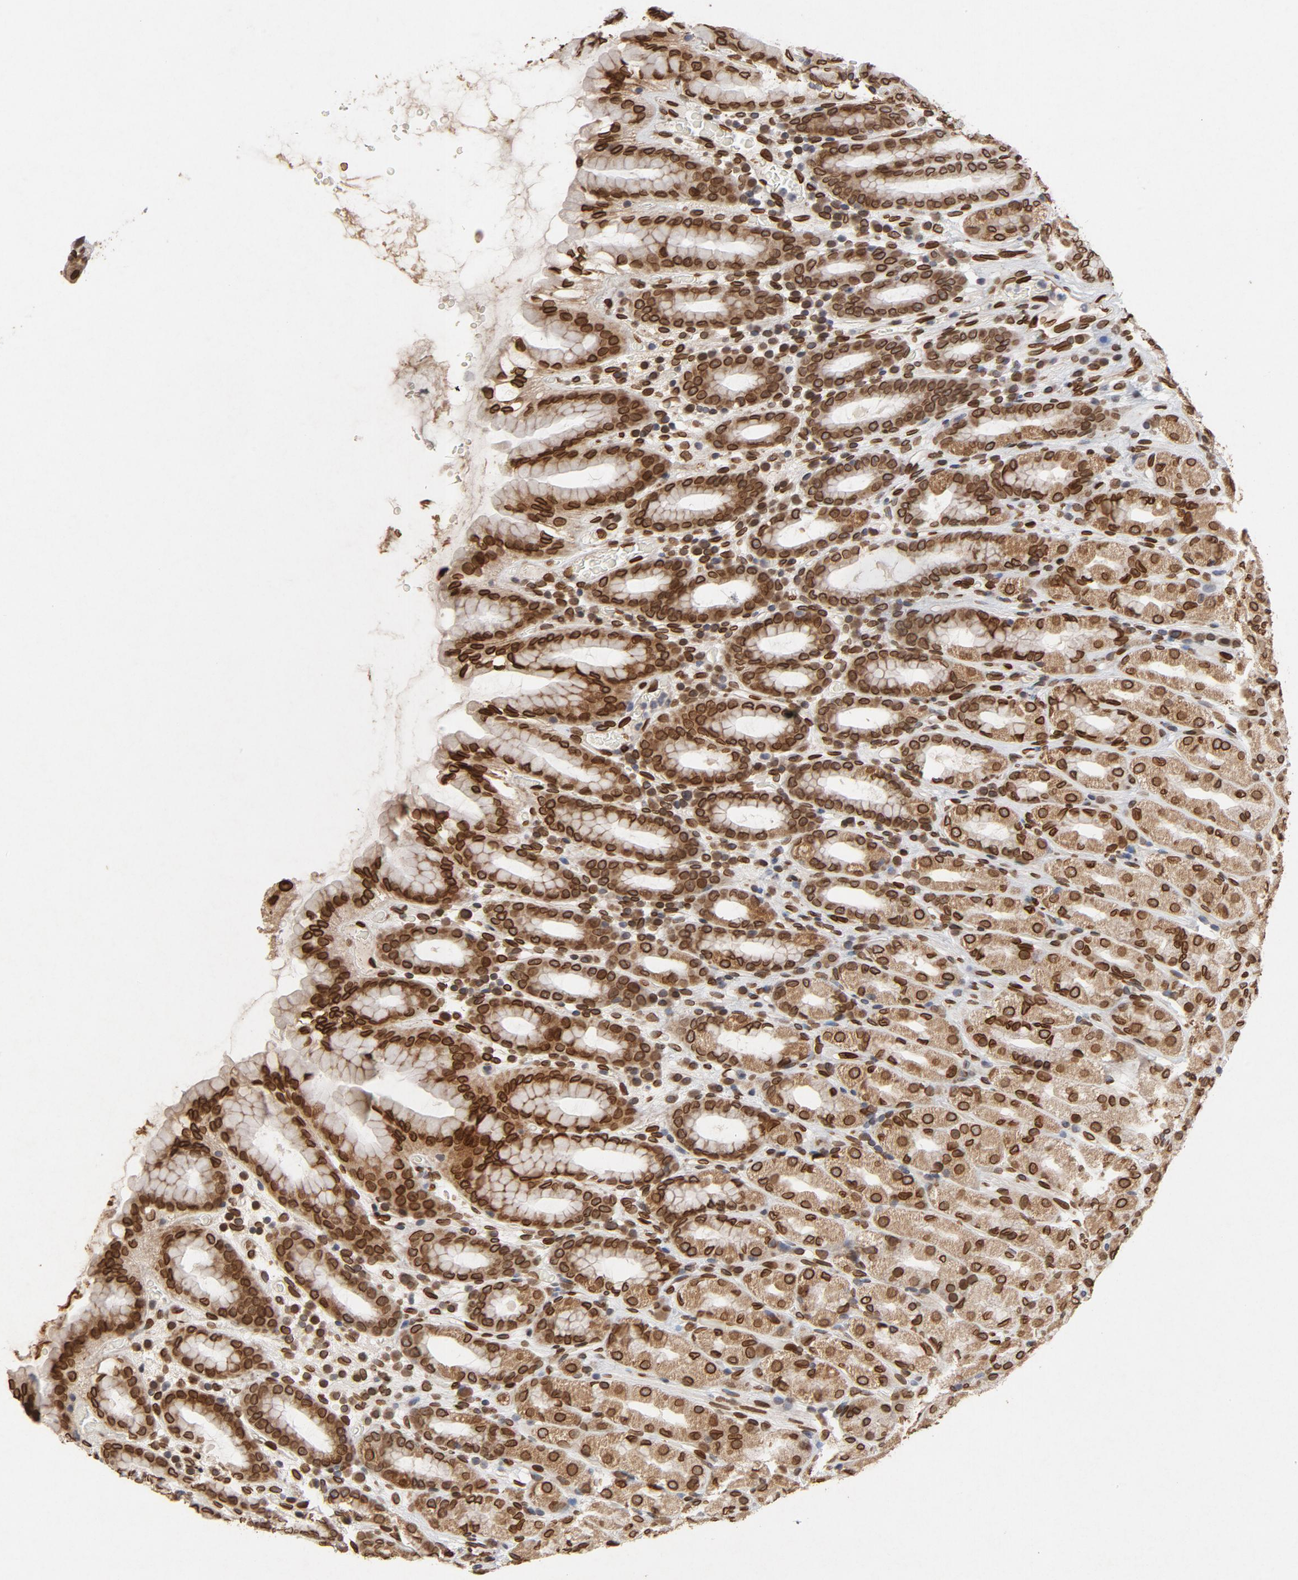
{"staining": {"intensity": "strong", "quantity": ">75%", "location": "cytoplasmic/membranous,nuclear"}, "tissue": "stomach", "cell_type": "Glandular cells", "image_type": "normal", "snomed": [{"axis": "morphology", "description": "Normal tissue, NOS"}, {"axis": "topography", "description": "Stomach, upper"}], "caption": "Immunohistochemistry of benign human stomach reveals high levels of strong cytoplasmic/membranous,nuclear expression in approximately >75% of glandular cells. (Brightfield microscopy of DAB IHC at high magnification).", "gene": "LMNA", "patient": {"sex": "male", "age": 68}}